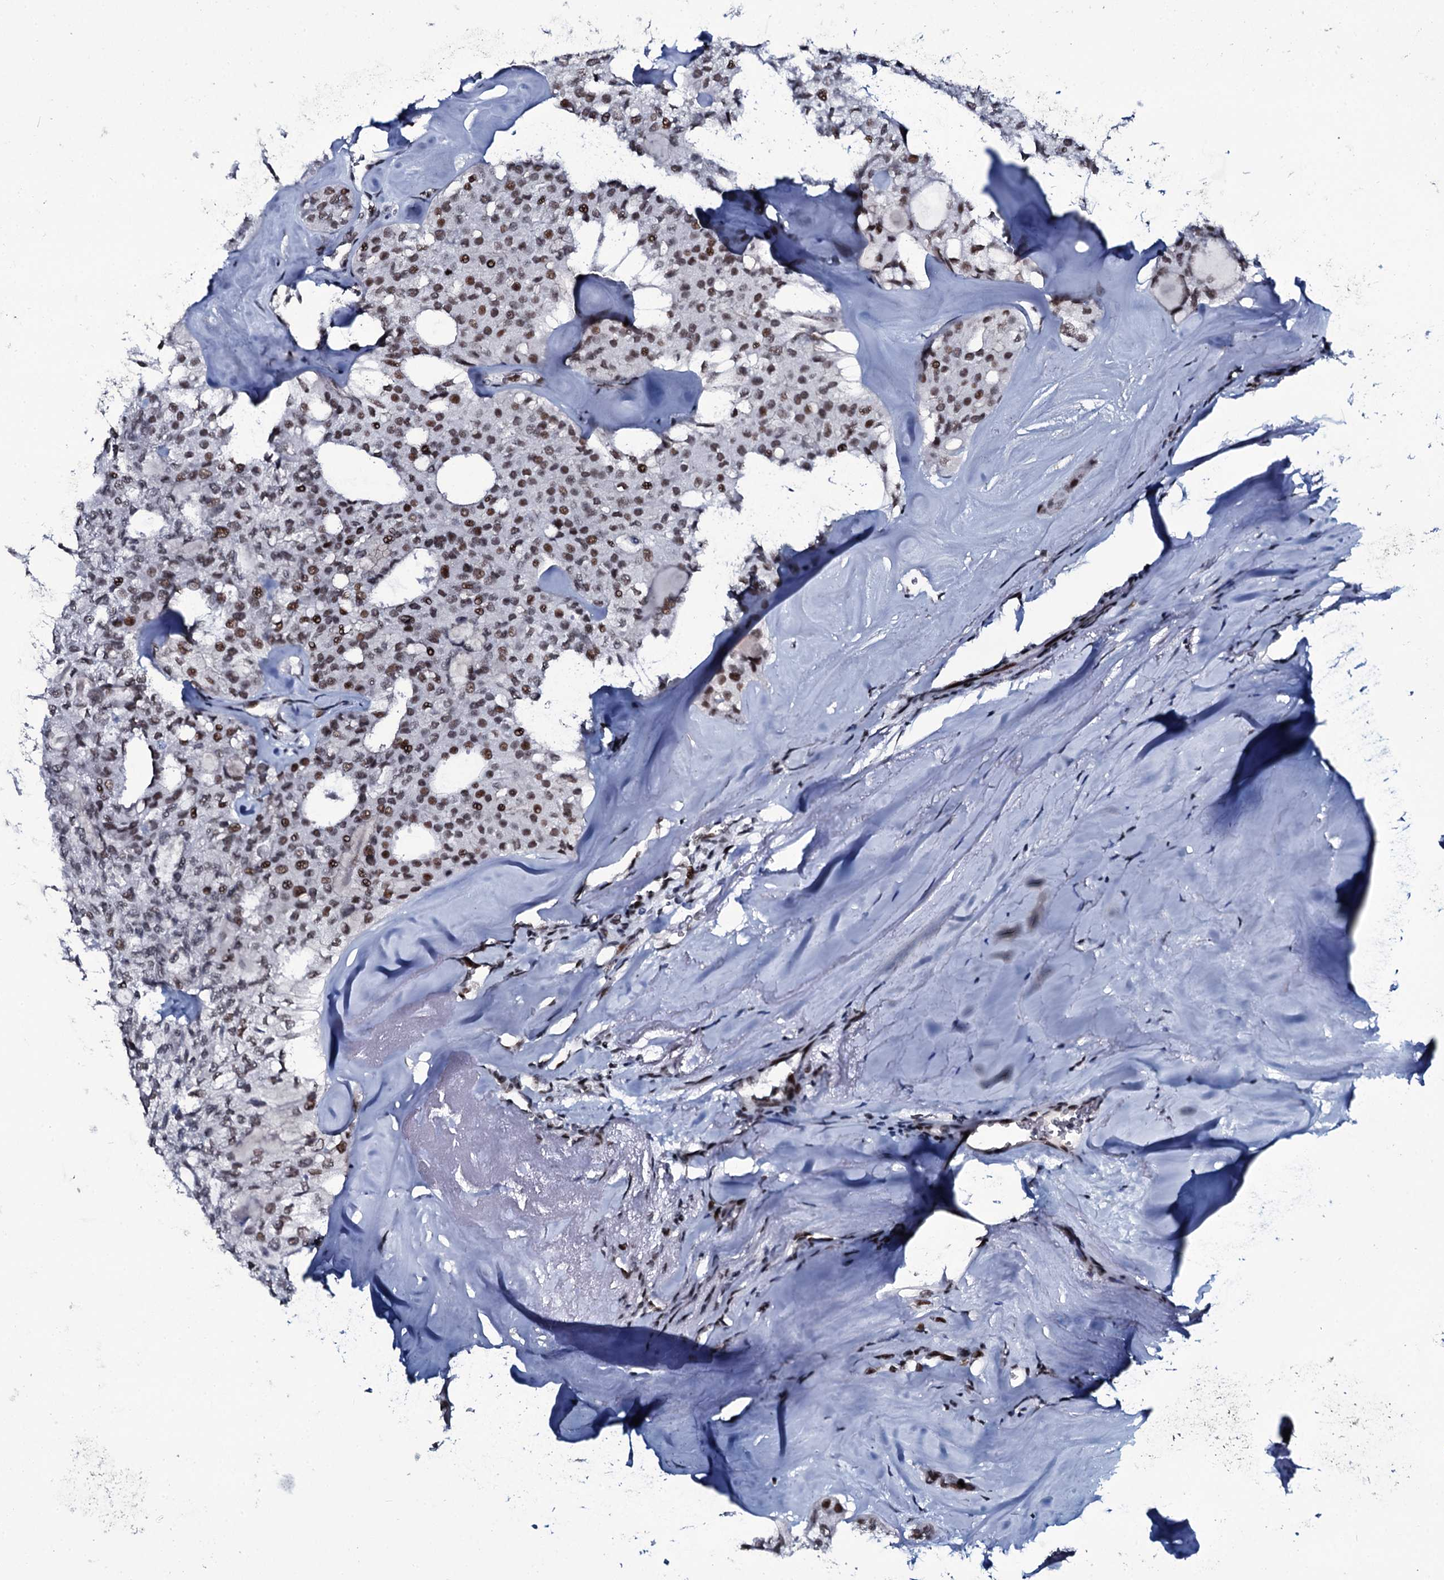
{"staining": {"intensity": "moderate", "quantity": ">75%", "location": "nuclear"}, "tissue": "thyroid cancer", "cell_type": "Tumor cells", "image_type": "cancer", "snomed": [{"axis": "morphology", "description": "Follicular adenoma carcinoma, NOS"}, {"axis": "topography", "description": "Thyroid gland"}], "caption": "This is a micrograph of immunohistochemistry (IHC) staining of thyroid follicular adenoma carcinoma, which shows moderate expression in the nuclear of tumor cells.", "gene": "ZMIZ2", "patient": {"sex": "male", "age": 75}}